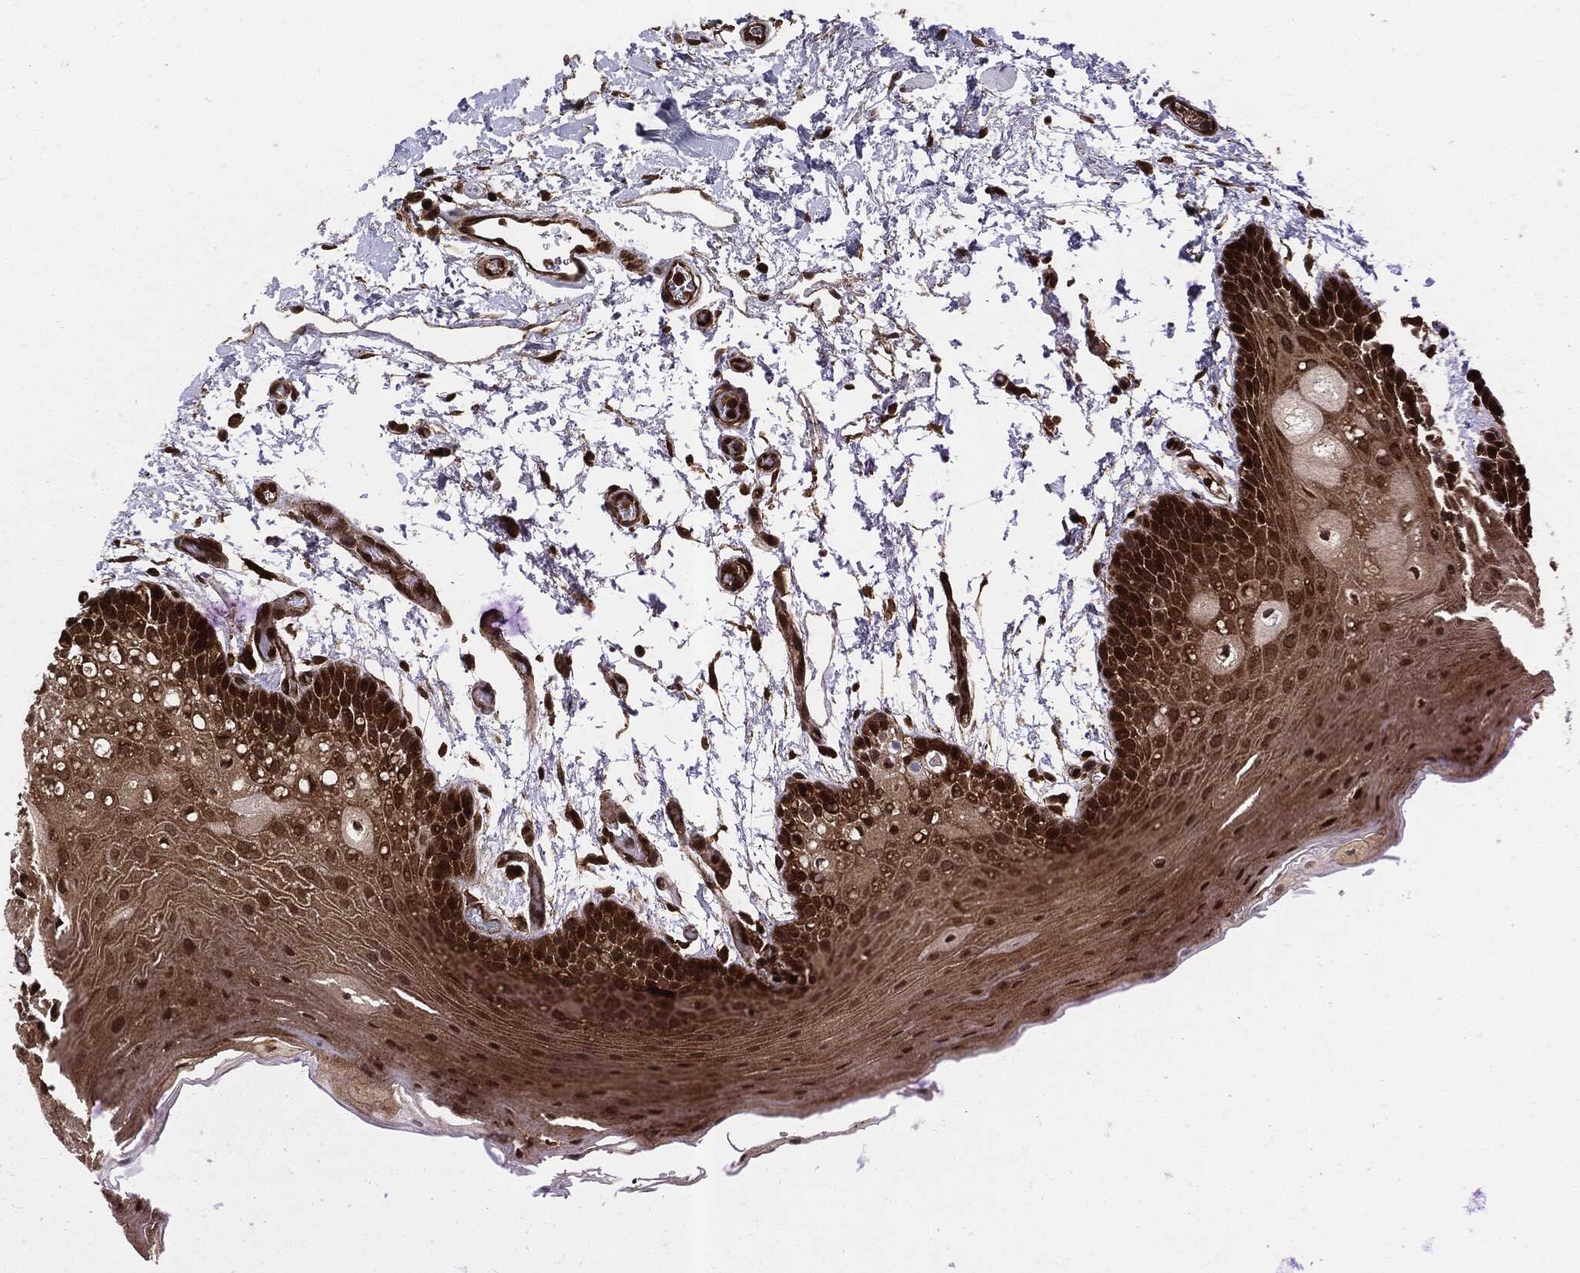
{"staining": {"intensity": "strong", "quantity": ">75%", "location": "cytoplasmic/membranous,nuclear"}, "tissue": "oral mucosa", "cell_type": "Squamous epithelial cells", "image_type": "normal", "snomed": [{"axis": "morphology", "description": "Normal tissue, NOS"}, {"axis": "topography", "description": "Oral tissue"}], "caption": "This image demonstrates normal oral mucosa stained with IHC to label a protein in brown. The cytoplasmic/membranous,nuclear of squamous epithelial cells show strong positivity for the protein. Nuclei are counter-stained blue.", "gene": "YWHAB", "patient": {"sex": "male", "age": 62}}